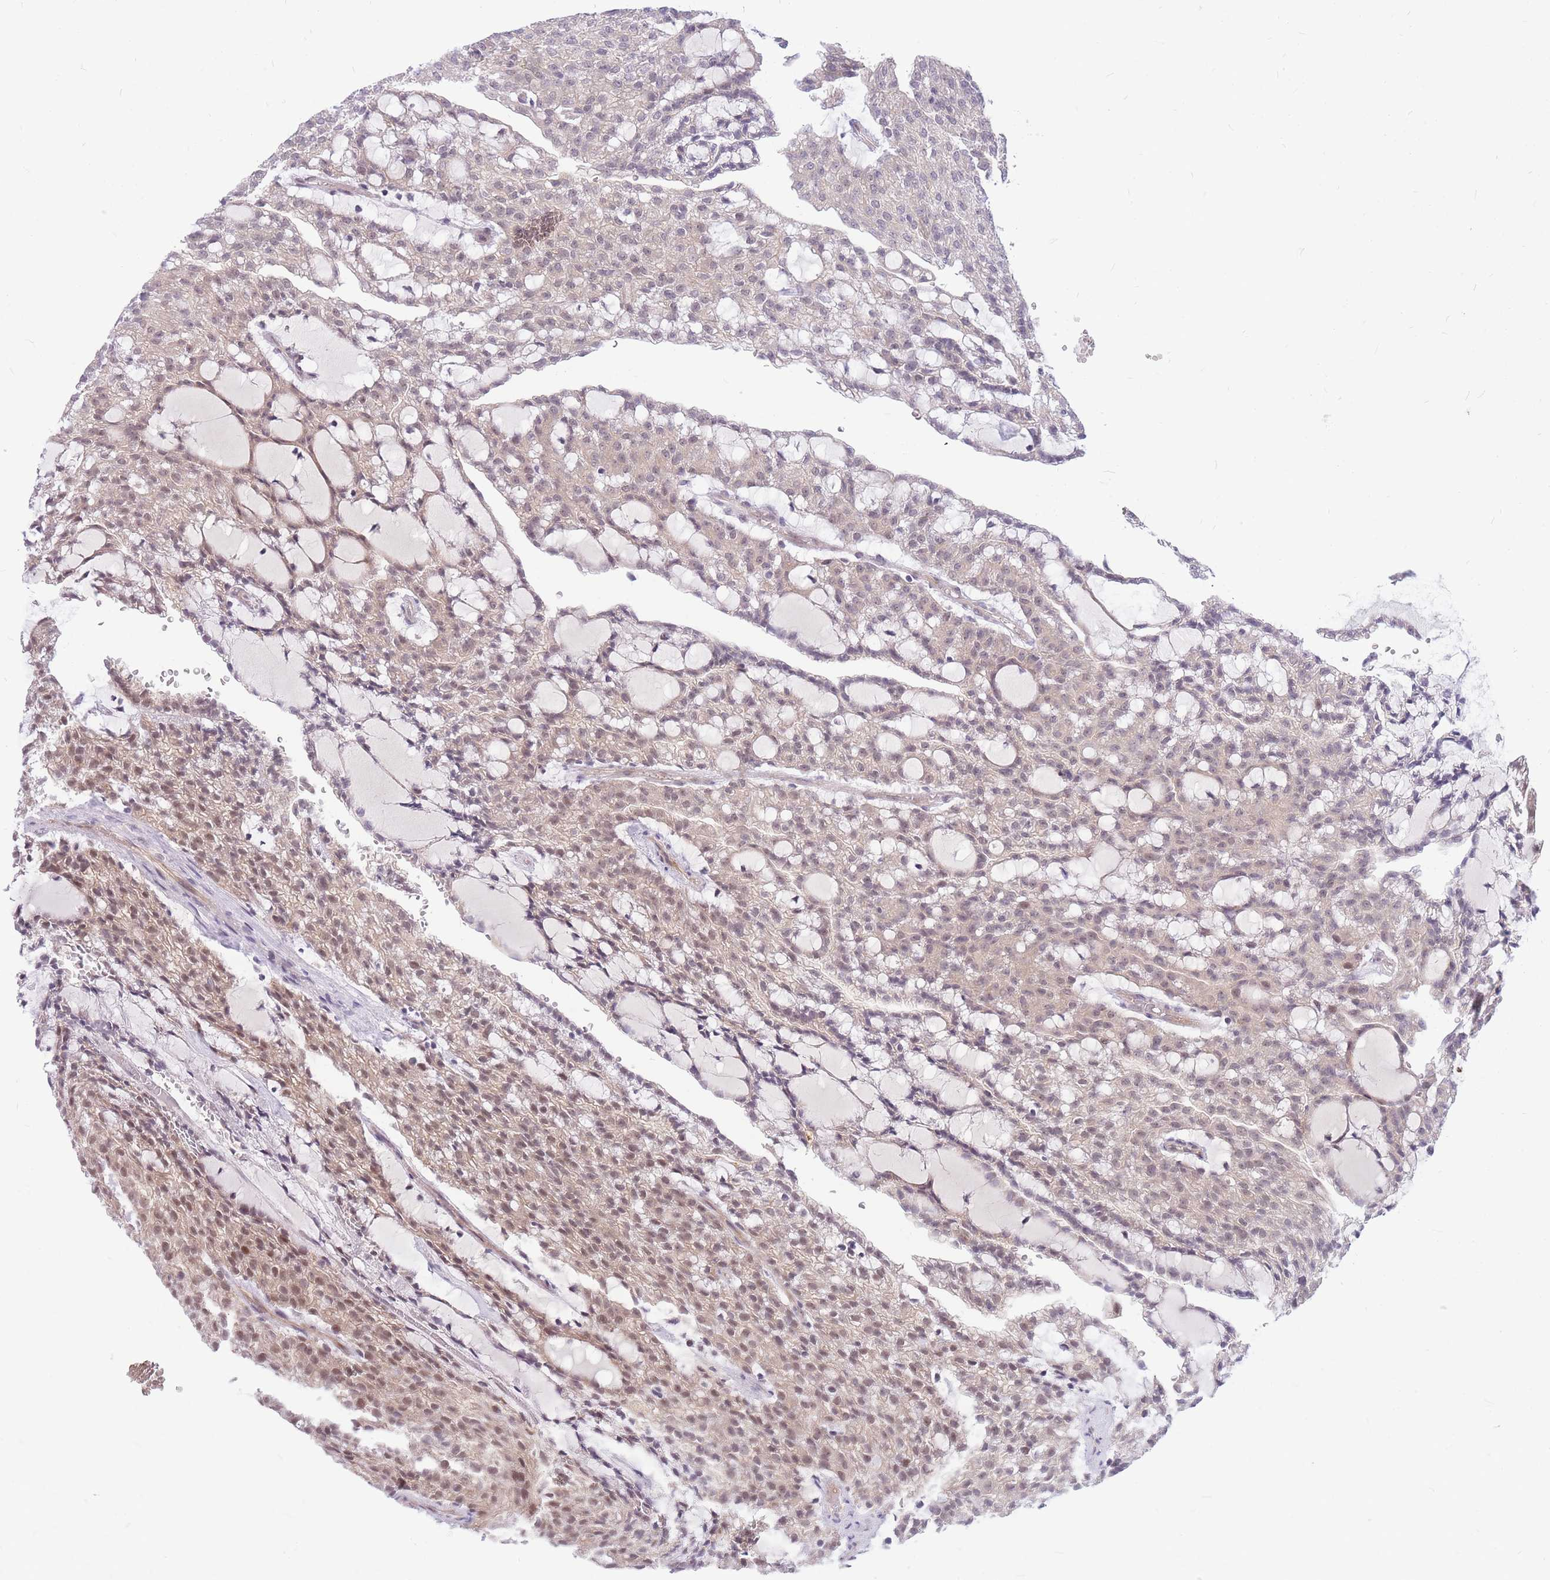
{"staining": {"intensity": "moderate", "quantity": "25%-75%", "location": "cytoplasmic/membranous,nuclear"}, "tissue": "renal cancer", "cell_type": "Tumor cells", "image_type": "cancer", "snomed": [{"axis": "morphology", "description": "Adenocarcinoma, NOS"}, {"axis": "topography", "description": "Kidney"}], "caption": "Renal adenocarcinoma stained for a protein (brown) shows moderate cytoplasmic/membranous and nuclear positive expression in approximately 25%-75% of tumor cells.", "gene": "ERCC2", "patient": {"sex": "male", "age": 63}}